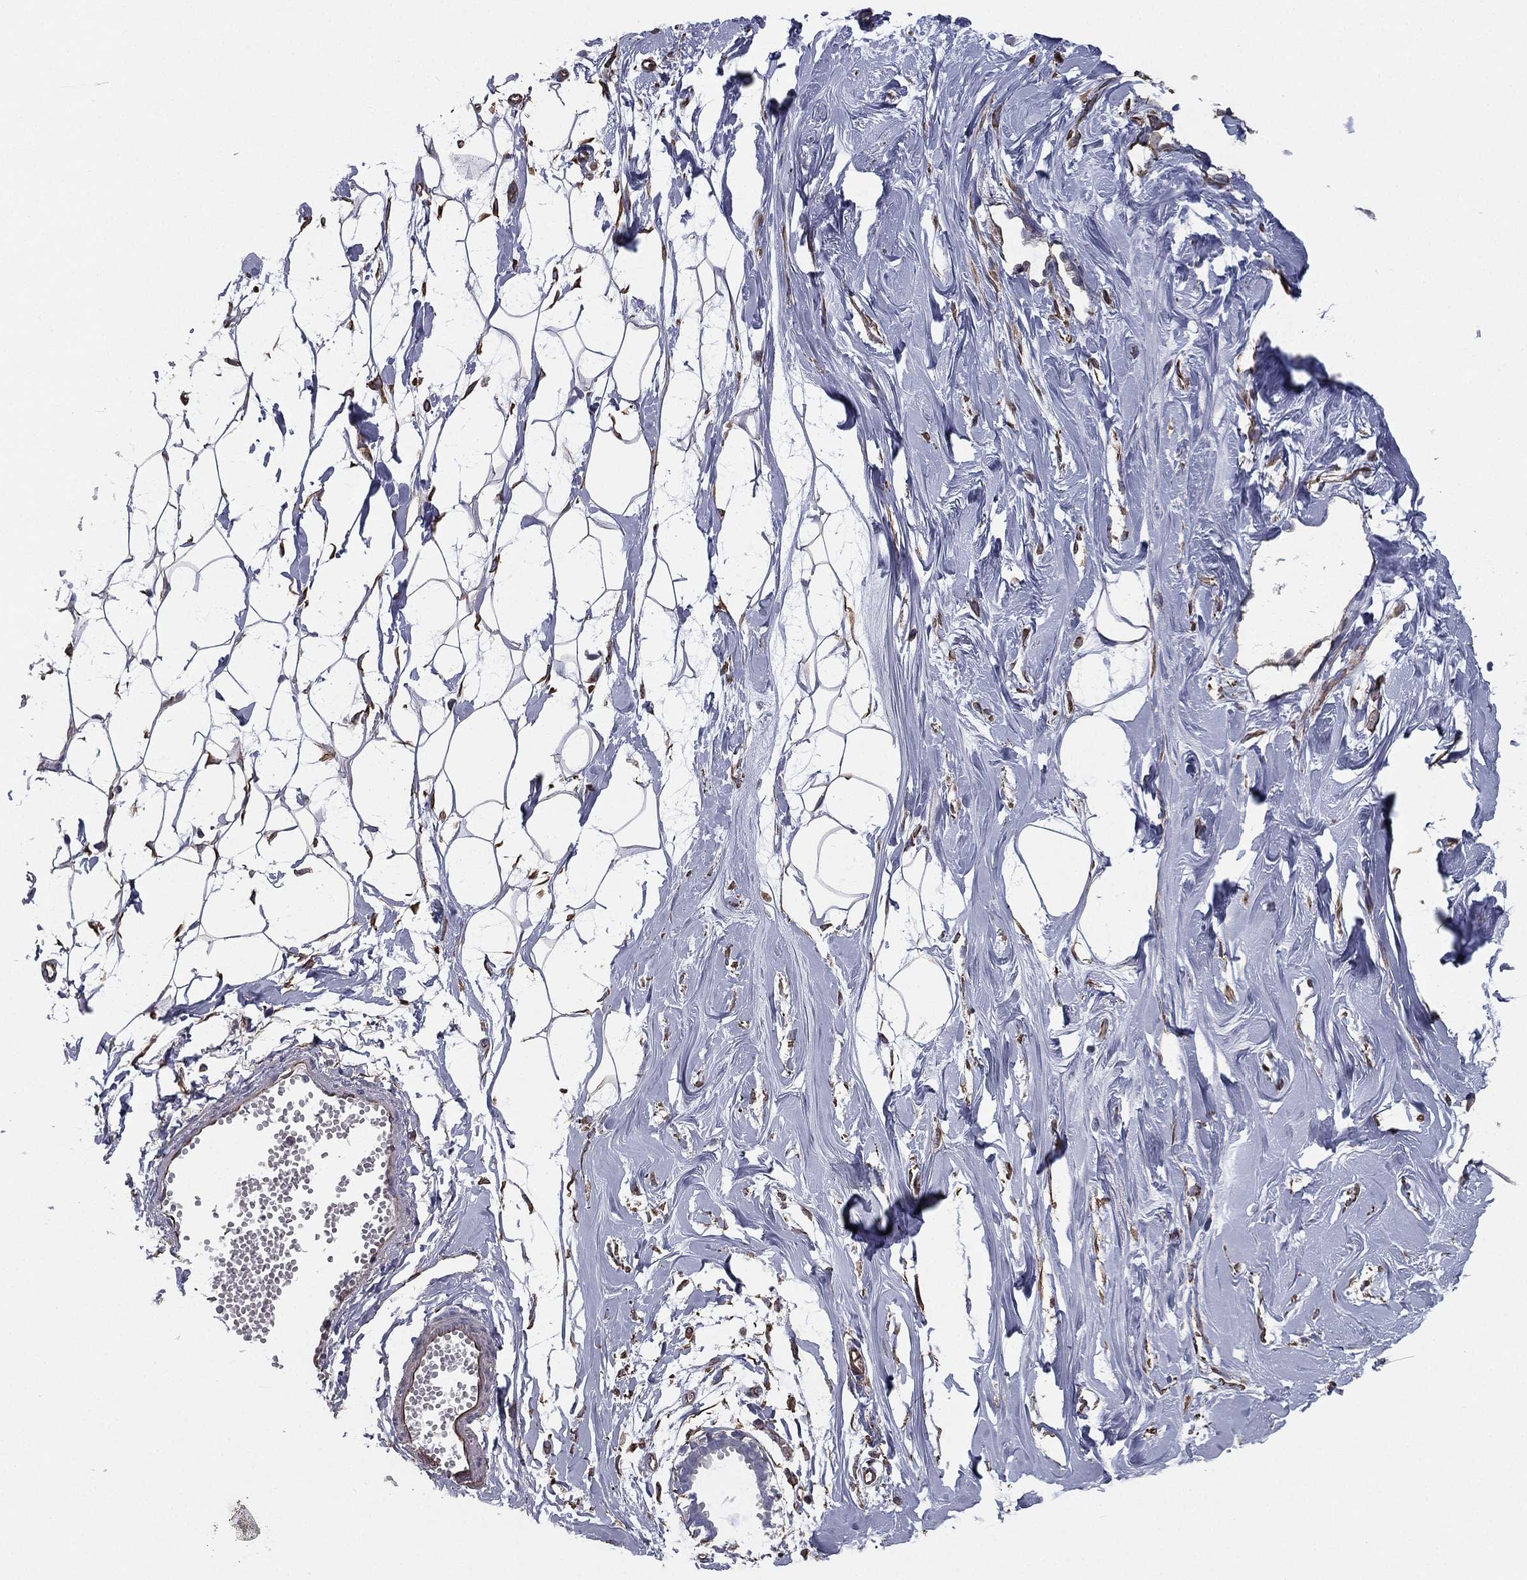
{"staining": {"intensity": "negative", "quantity": "none", "location": "none"}, "tissue": "breast", "cell_type": "Adipocytes", "image_type": "normal", "snomed": [{"axis": "morphology", "description": "Normal tissue, NOS"}, {"axis": "topography", "description": "Breast"}], "caption": "An IHC photomicrograph of unremarkable breast is shown. There is no staining in adipocytes of breast.", "gene": "SCUBE1", "patient": {"sex": "female", "age": 49}}